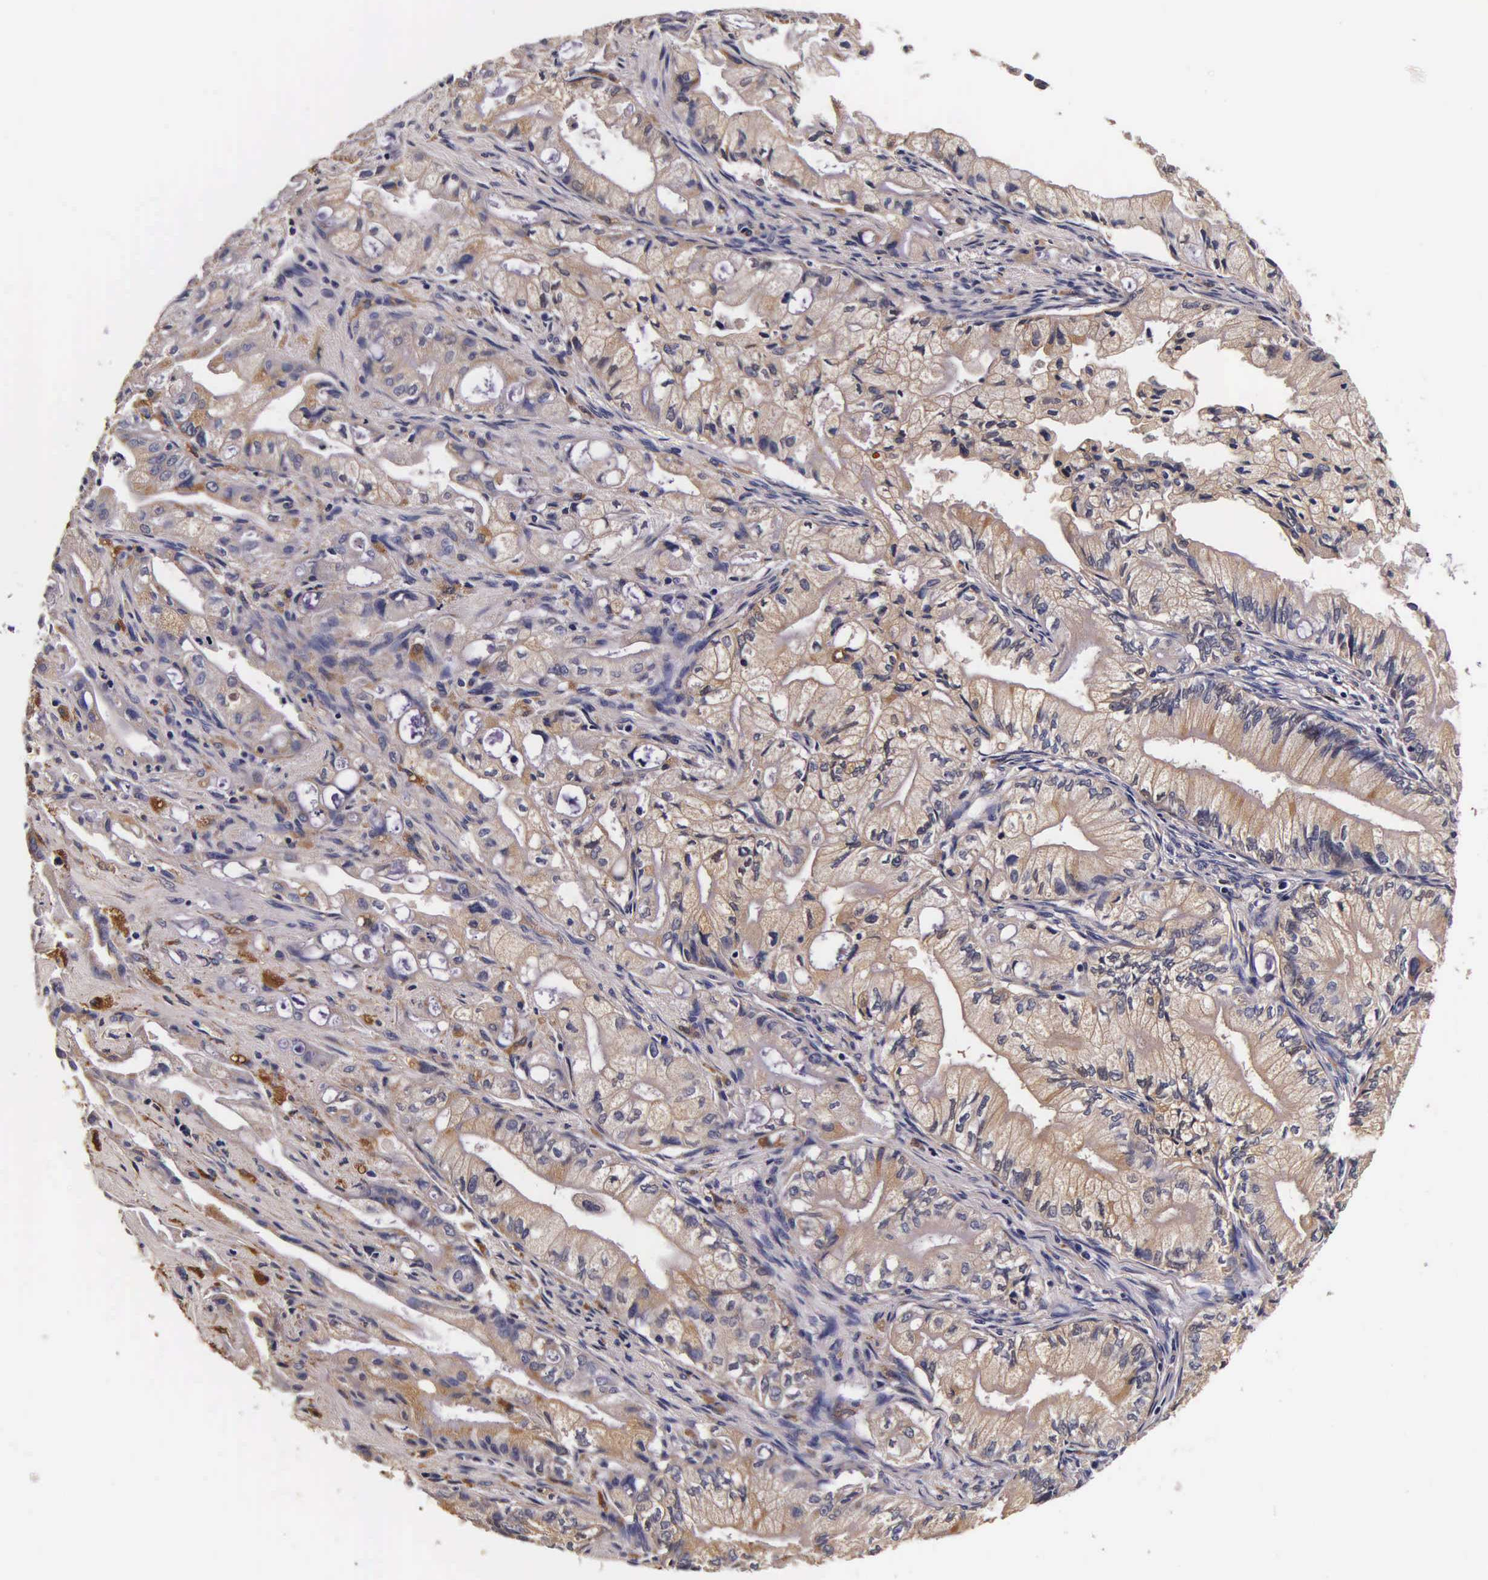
{"staining": {"intensity": "moderate", "quantity": "25%-75%", "location": "cytoplasmic/membranous"}, "tissue": "pancreatic cancer", "cell_type": "Tumor cells", "image_type": "cancer", "snomed": [{"axis": "morphology", "description": "Adenocarcinoma, NOS"}, {"axis": "topography", "description": "Pancreas"}], "caption": "A brown stain labels moderate cytoplasmic/membranous positivity of a protein in pancreatic cancer (adenocarcinoma) tumor cells. Nuclei are stained in blue.", "gene": "CTSB", "patient": {"sex": "male", "age": 79}}